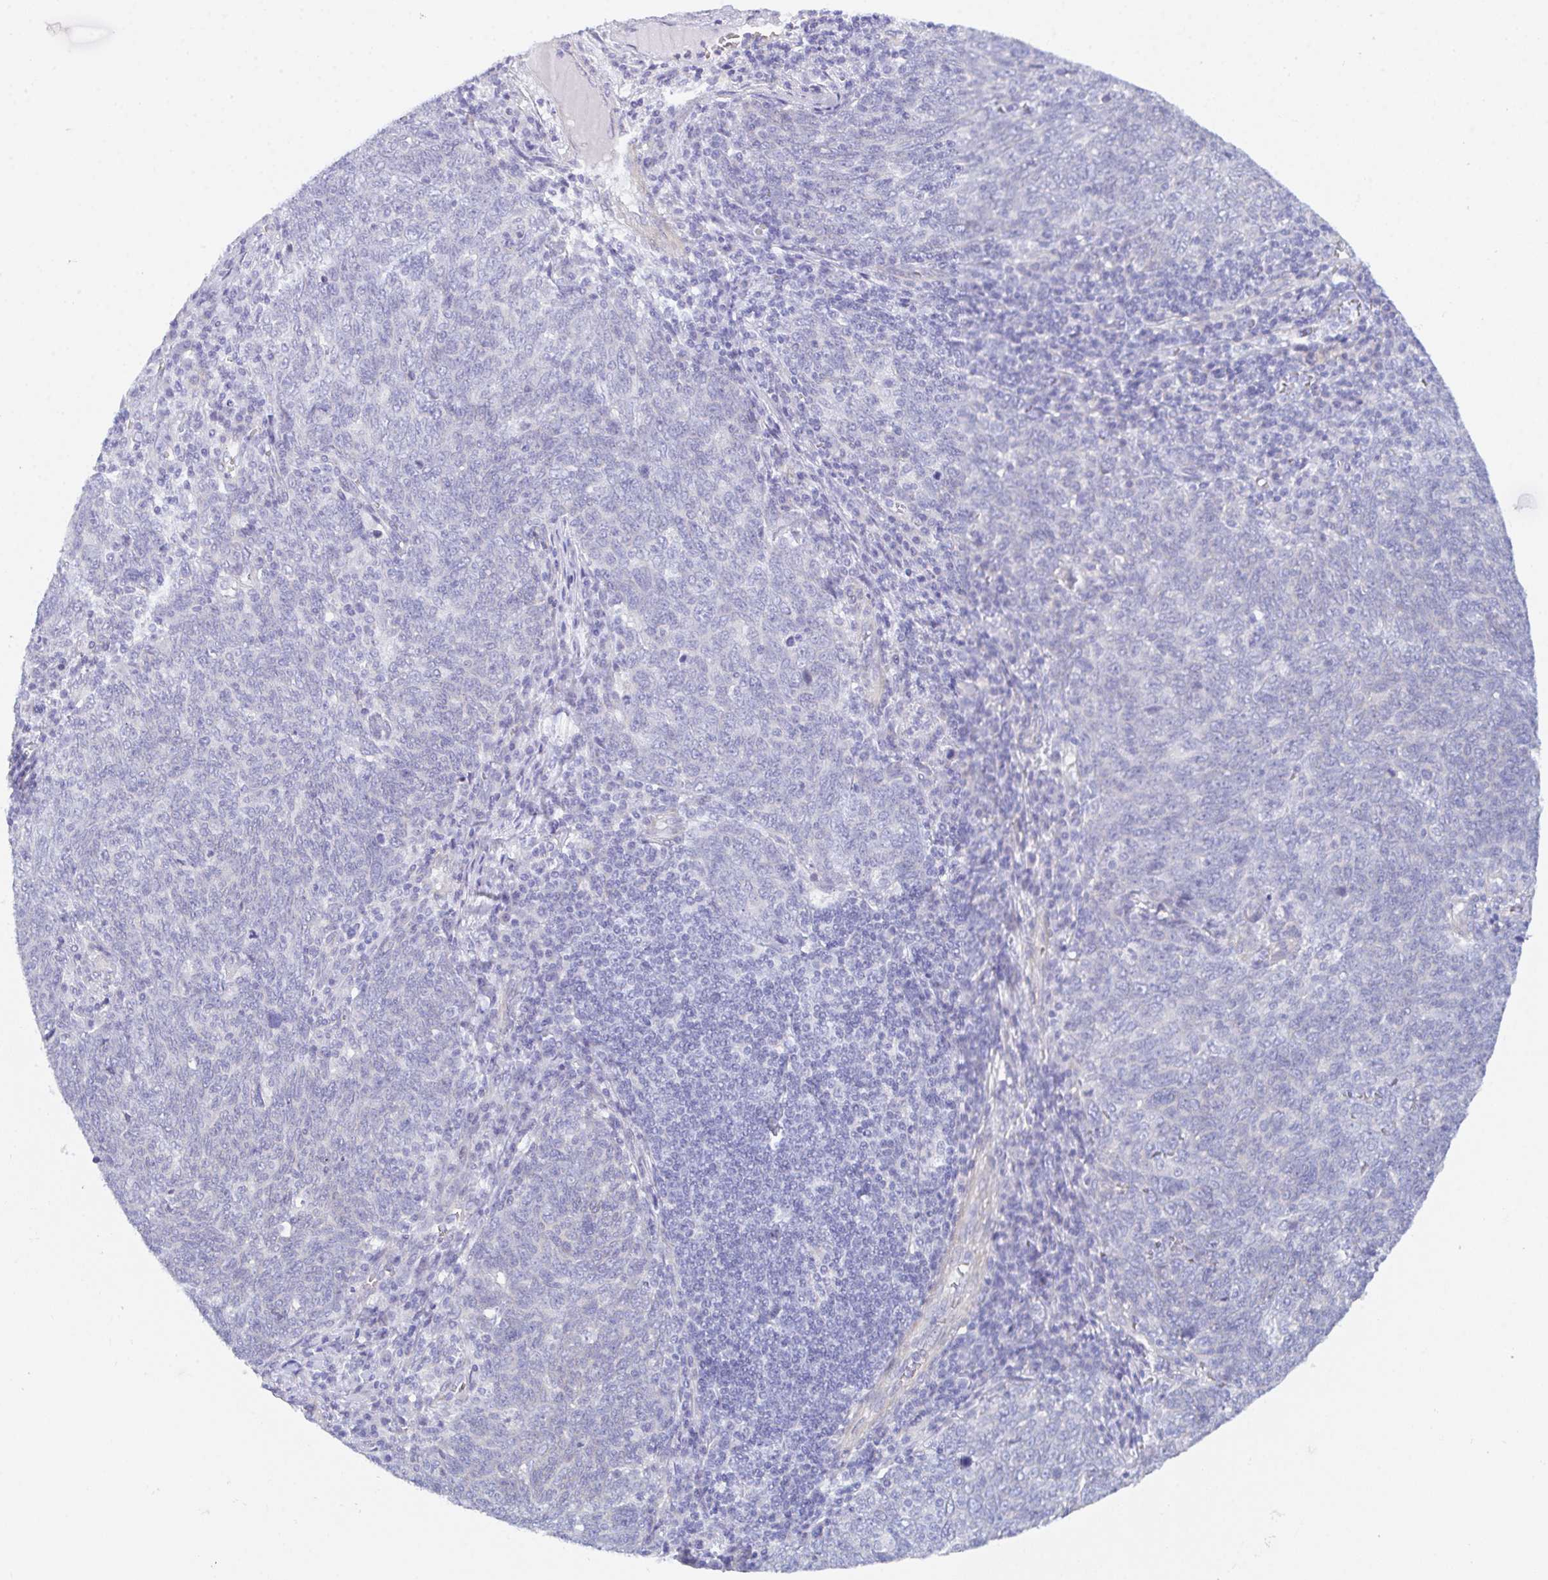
{"staining": {"intensity": "negative", "quantity": "none", "location": "none"}, "tissue": "lung cancer", "cell_type": "Tumor cells", "image_type": "cancer", "snomed": [{"axis": "morphology", "description": "Squamous cell carcinoma, NOS"}, {"axis": "topography", "description": "Lung"}], "caption": "IHC photomicrograph of neoplastic tissue: human lung squamous cell carcinoma stained with DAB (3,3'-diaminobenzidine) reveals no significant protein positivity in tumor cells. The staining is performed using DAB brown chromogen with nuclei counter-stained in using hematoxylin.", "gene": "CEP170B", "patient": {"sex": "female", "age": 72}}